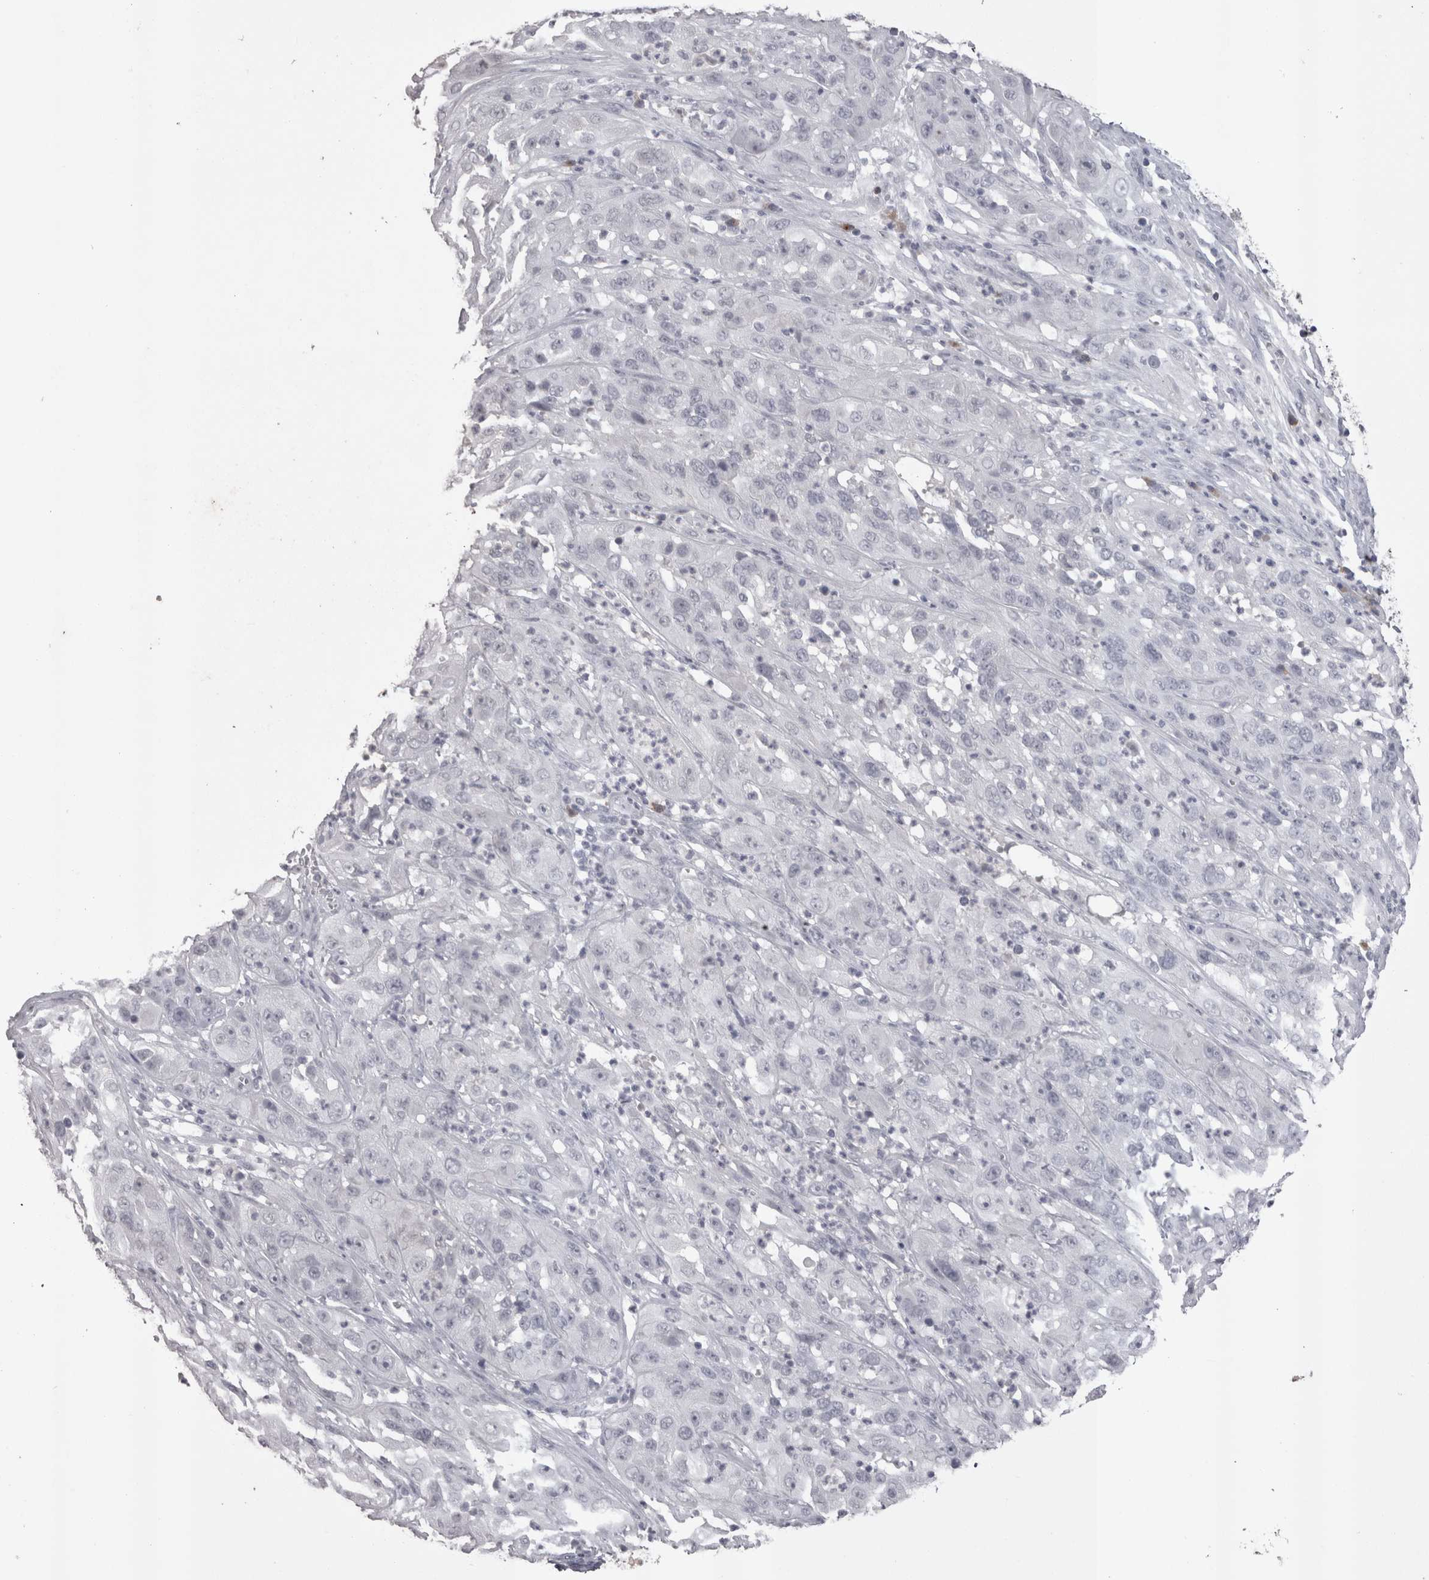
{"staining": {"intensity": "negative", "quantity": "none", "location": "none"}, "tissue": "cervical cancer", "cell_type": "Tumor cells", "image_type": "cancer", "snomed": [{"axis": "morphology", "description": "Squamous cell carcinoma, NOS"}, {"axis": "topography", "description": "Cervix"}], "caption": "High magnification brightfield microscopy of cervical cancer stained with DAB (brown) and counterstained with hematoxylin (blue): tumor cells show no significant staining.", "gene": "LAX1", "patient": {"sex": "female", "age": 32}}